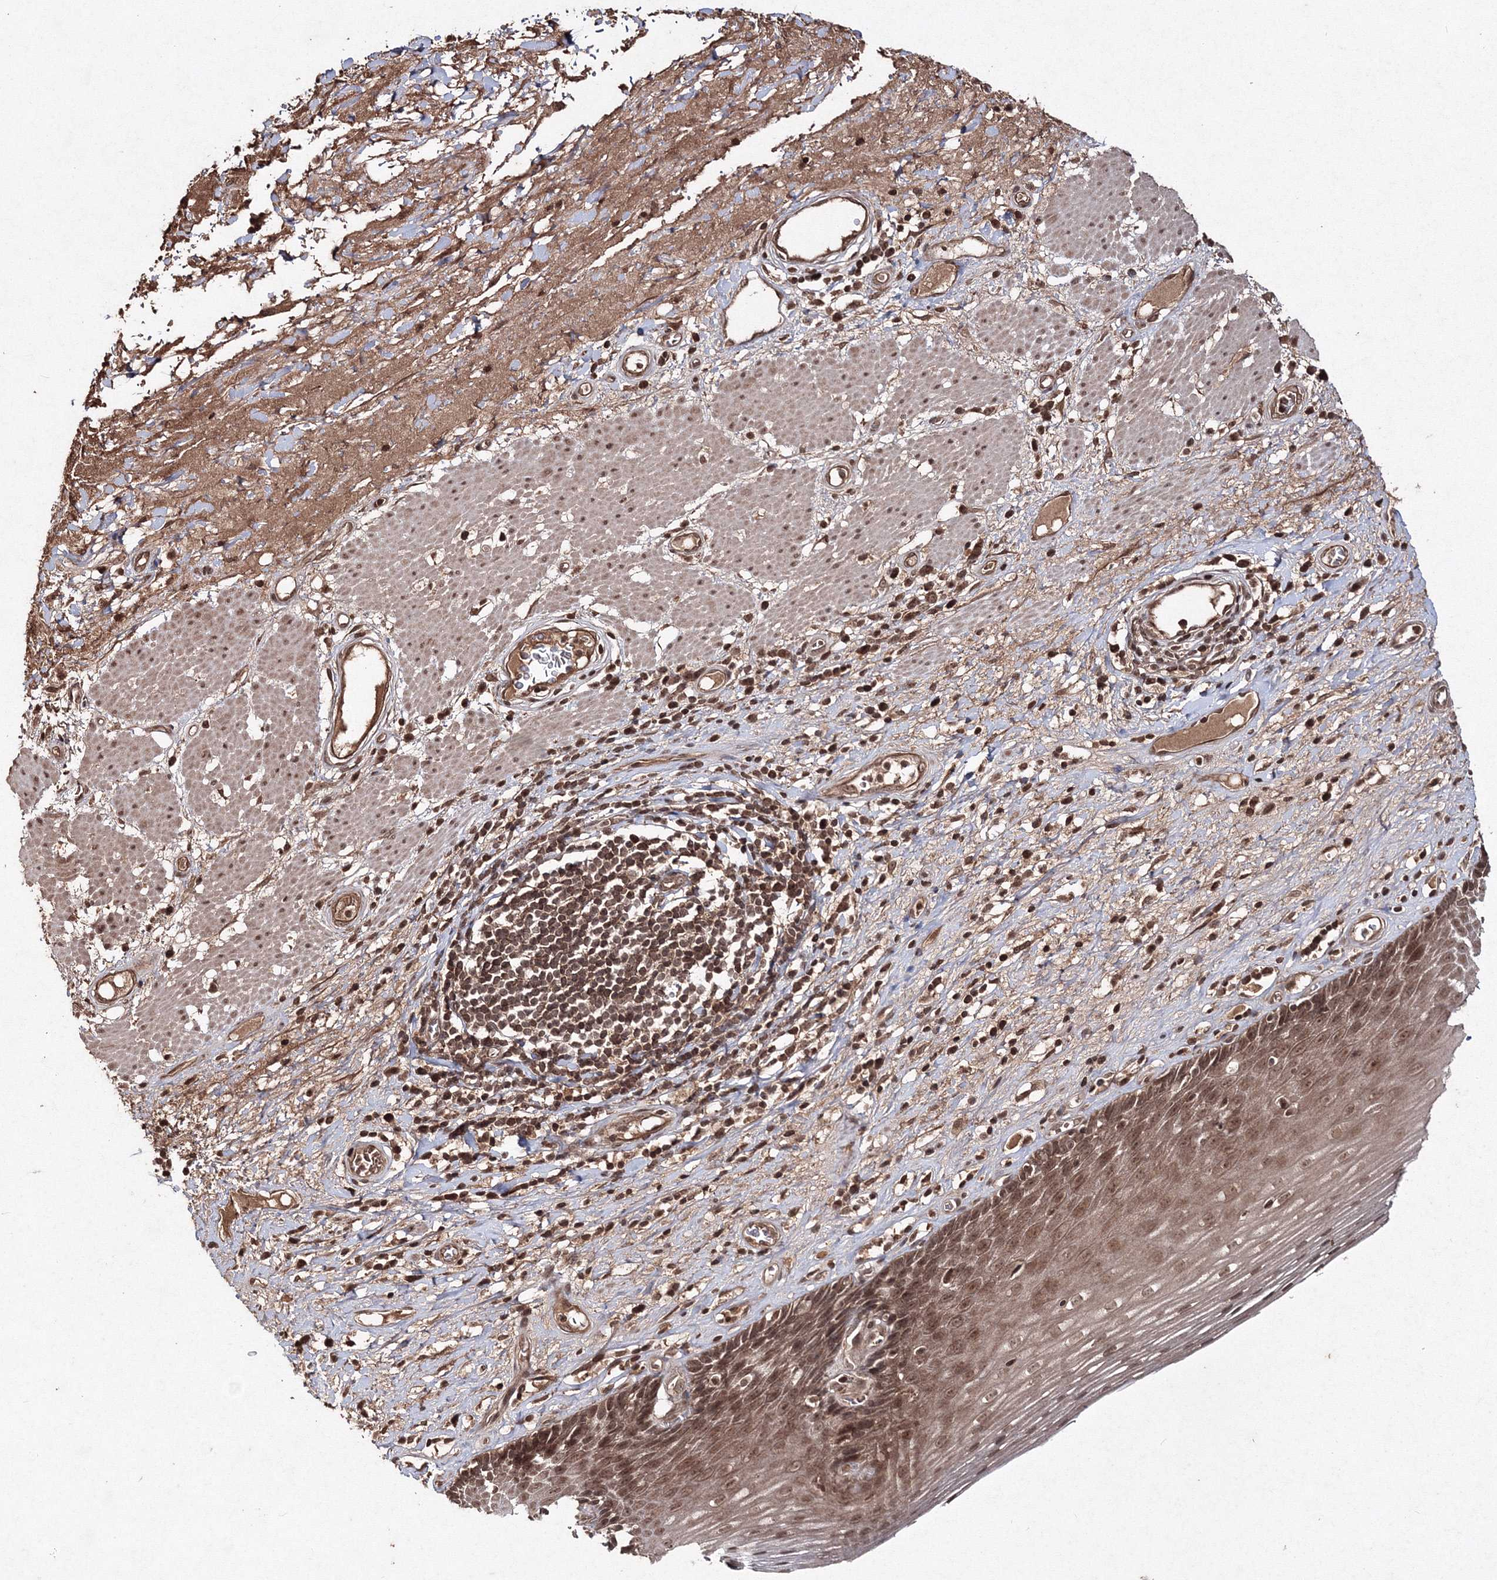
{"staining": {"intensity": "moderate", "quantity": ">75%", "location": "cytoplasmic/membranous,nuclear"}, "tissue": "esophagus", "cell_type": "Squamous epithelial cells", "image_type": "normal", "snomed": [{"axis": "morphology", "description": "Normal tissue, NOS"}, {"axis": "topography", "description": "Esophagus"}], "caption": "Brown immunohistochemical staining in normal human esophagus displays moderate cytoplasmic/membranous,nuclear staining in about >75% of squamous epithelial cells.", "gene": "PEX13", "patient": {"sex": "male", "age": 62}}